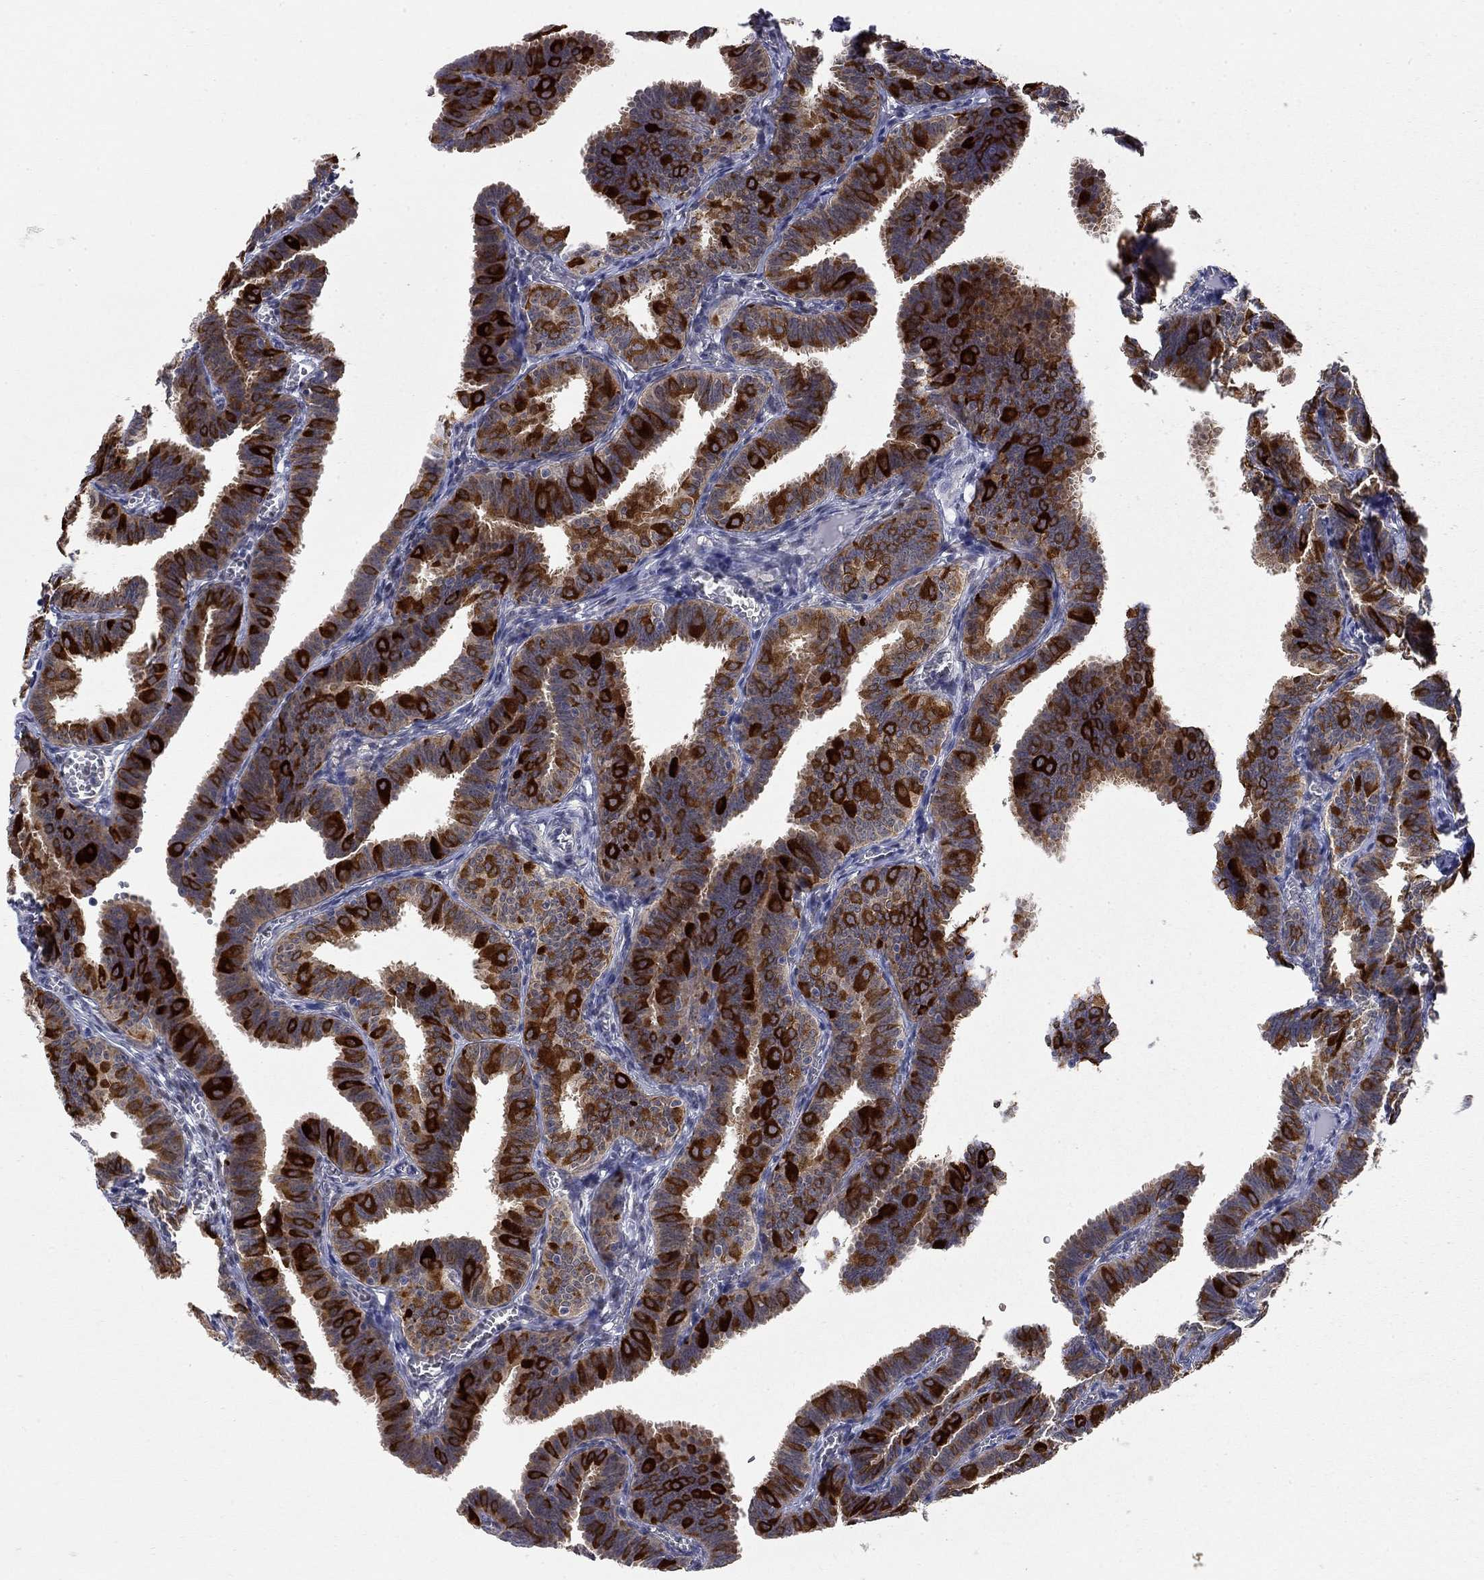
{"staining": {"intensity": "strong", "quantity": "25%-75%", "location": "cytoplasmic/membranous"}, "tissue": "fallopian tube", "cell_type": "Glandular cells", "image_type": "normal", "snomed": [{"axis": "morphology", "description": "Normal tissue, NOS"}, {"axis": "topography", "description": "Fallopian tube"}], "caption": "Immunohistochemistry (IHC) staining of unremarkable fallopian tube, which demonstrates high levels of strong cytoplasmic/membranous positivity in about 25%-75% of glandular cells indicating strong cytoplasmic/membranous protein positivity. The staining was performed using DAB (brown) for protein detection and nuclei were counterstained in hematoxylin (blue).", "gene": "ENSG00000255639", "patient": {"sex": "female", "age": 25}}